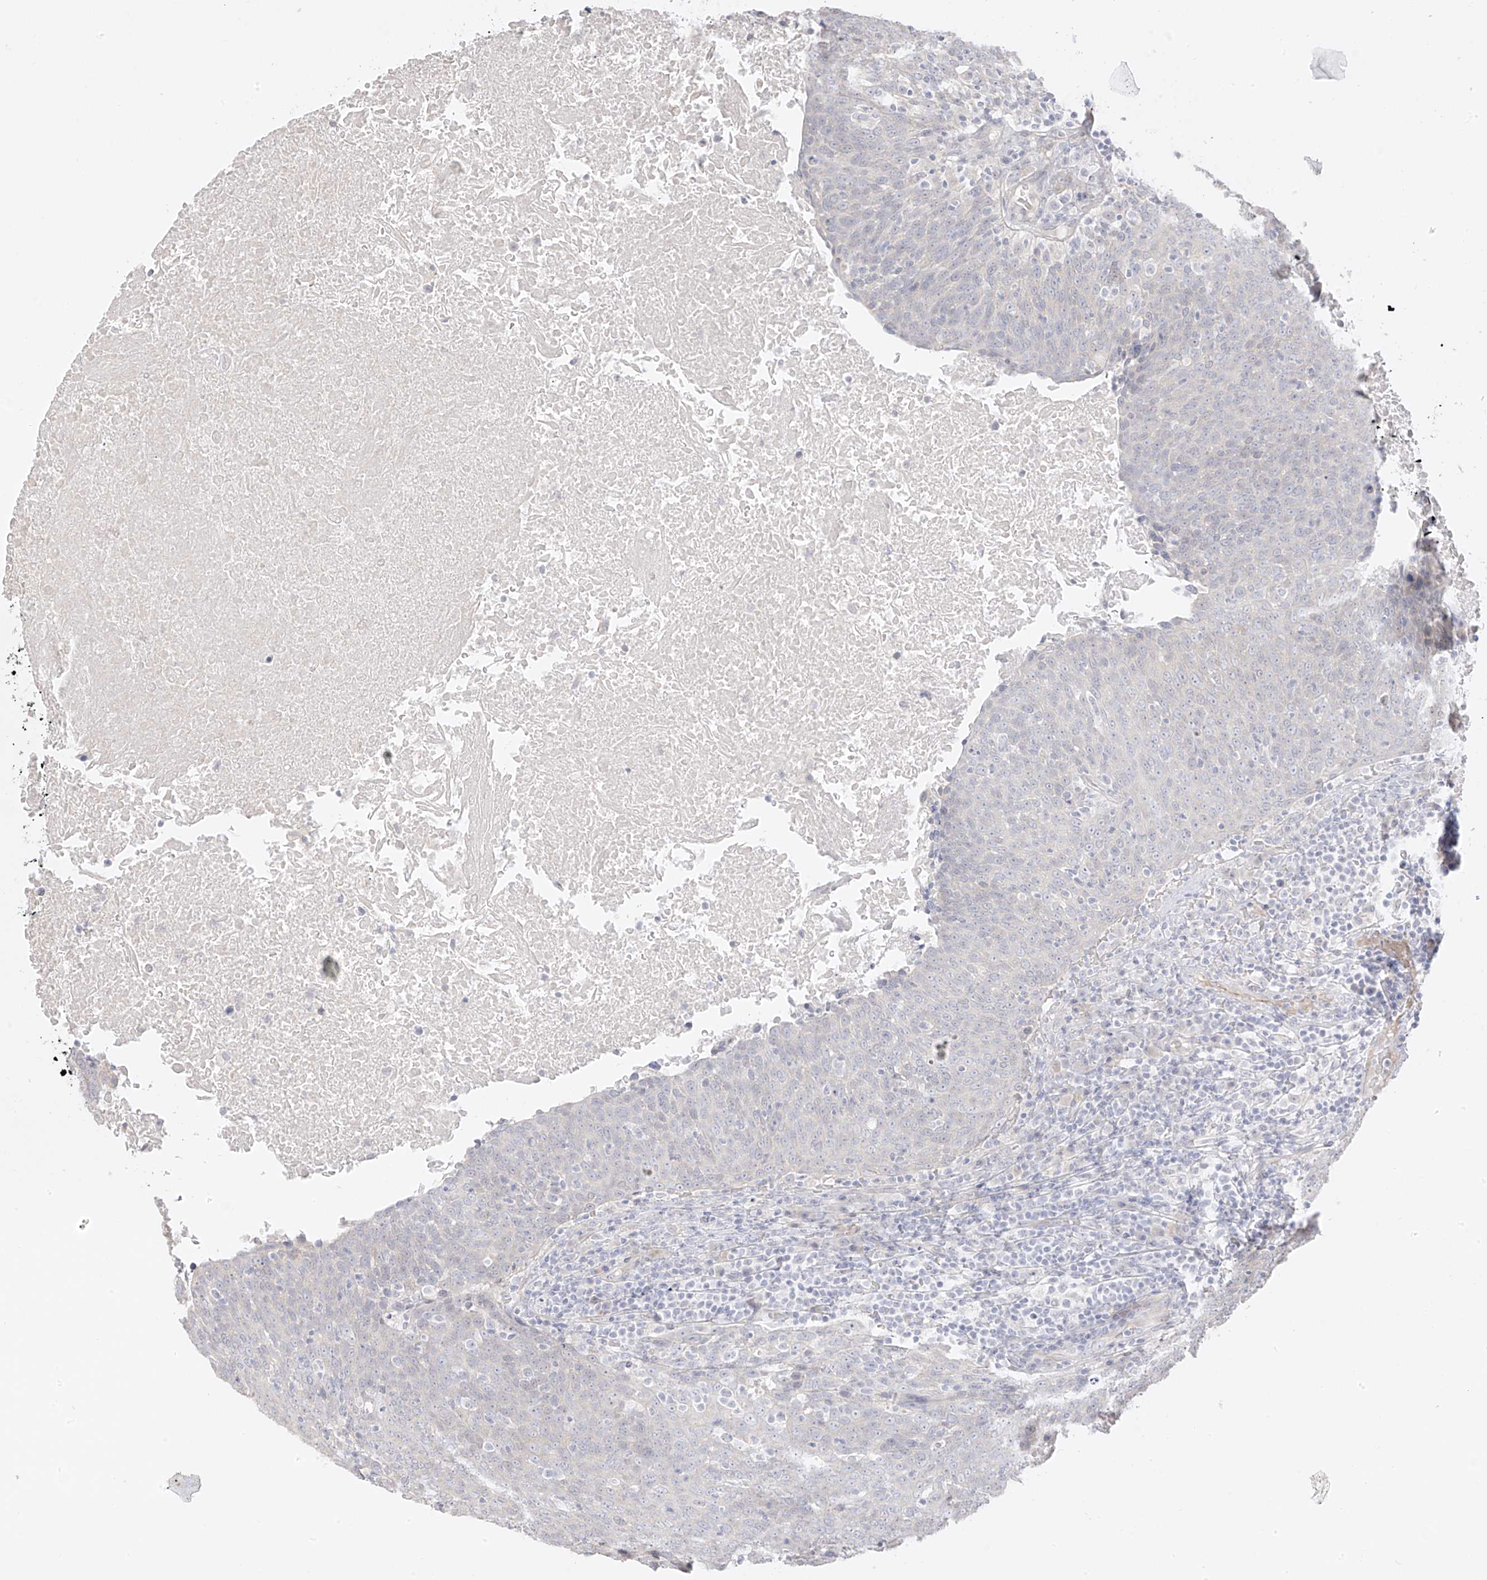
{"staining": {"intensity": "negative", "quantity": "none", "location": "none"}, "tissue": "head and neck cancer", "cell_type": "Tumor cells", "image_type": "cancer", "snomed": [{"axis": "morphology", "description": "Squamous cell carcinoma, NOS"}, {"axis": "morphology", "description": "Squamous cell carcinoma, metastatic, NOS"}, {"axis": "topography", "description": "Lymph node"}, {"axis": "topography", "description": "Head-Neck"}], "caption": "This is an IHC micrograph of head and neck squamous cell carcinoma. There is no expression in tumor cells.", "gene": "DCDC2", "patient": {"sex": "male", "age": 62}}